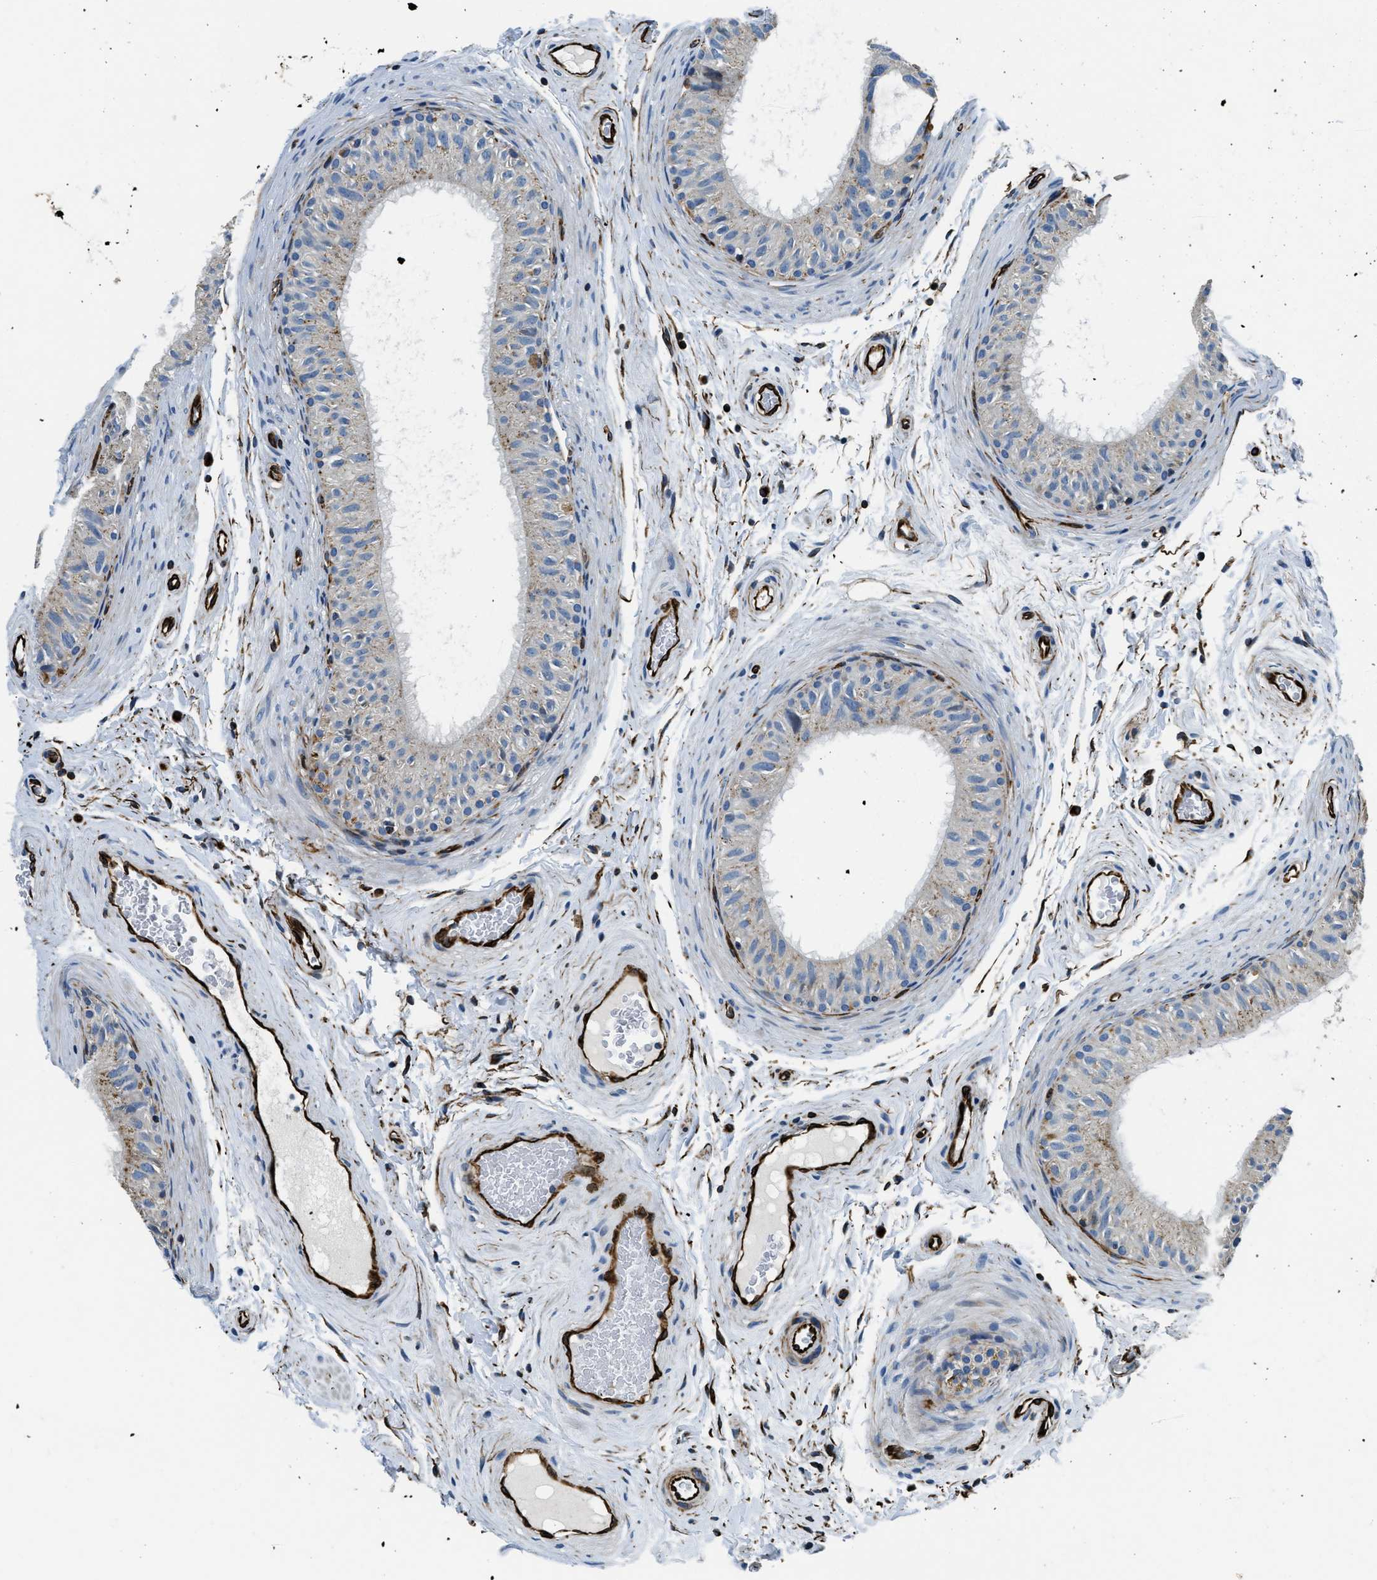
{"staining": {"intensity": "moderate", "quantity": "<25%", "location": "cytoplasmic/membranous"}, "tissue": "epididymis", "cell_type": "Glandular cells", "image_type": "normal", "snomed": [{"axis": "morphology", "description": "Normal tissue, NOS"}, {"axis": "topography", "description": "Epididymis"}], "caption": "An image of human epididymis stained for a protein reveals moderate cytoplasmic/membranous brown staining in glandular cells. The staining is performed using DAB (3,3'-diaminobenzidine) brown chromogen to label protein expression. The nuclei are counter-stained blue using hematoxylin.", "gene": "GNS", "patient": {"sex": "male", "age": 34}}